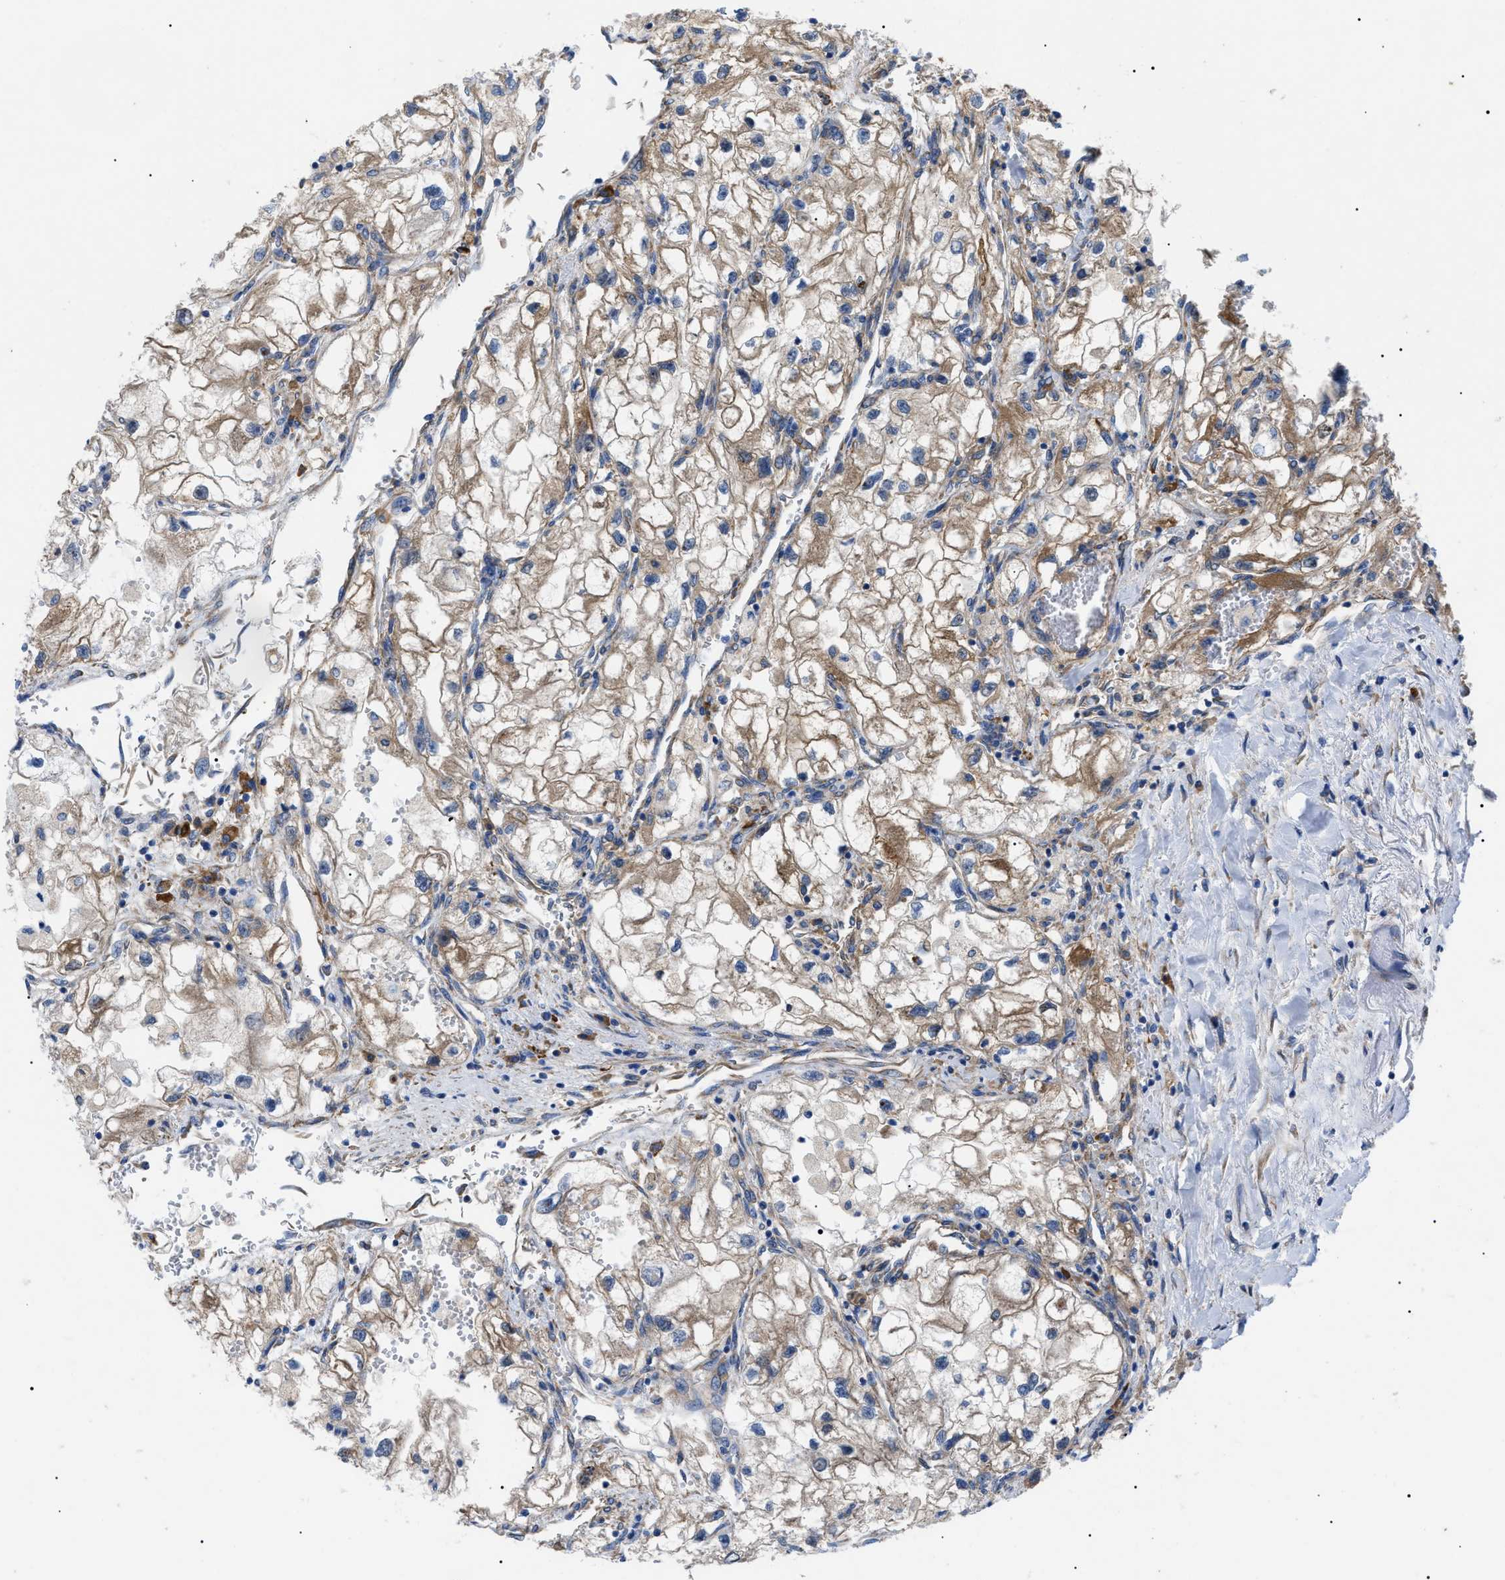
{"staining": {"intensity": "moderate", "quantity": ">75%", "location": "cytoplasmic/membranous"}, "tissue": "renal cancer", "cell_type": "Tumor cells", "image_type": "cancer", "snomed": [{"axis": "morphology", "description": "Adenocarcinoma, NOS"}, {"axis": "topography", "description": "Kidney"}], "caption": "The photomicrograph demonstrates immunohistochemical staining of renal cancer (adenocarcinoma). There is moderate cytoplasmic/membranous staining is appreciated in approximately >75% of tumor cells.", "gene": "HSPB8", "patient": {"sex": "female", "age": 70}}